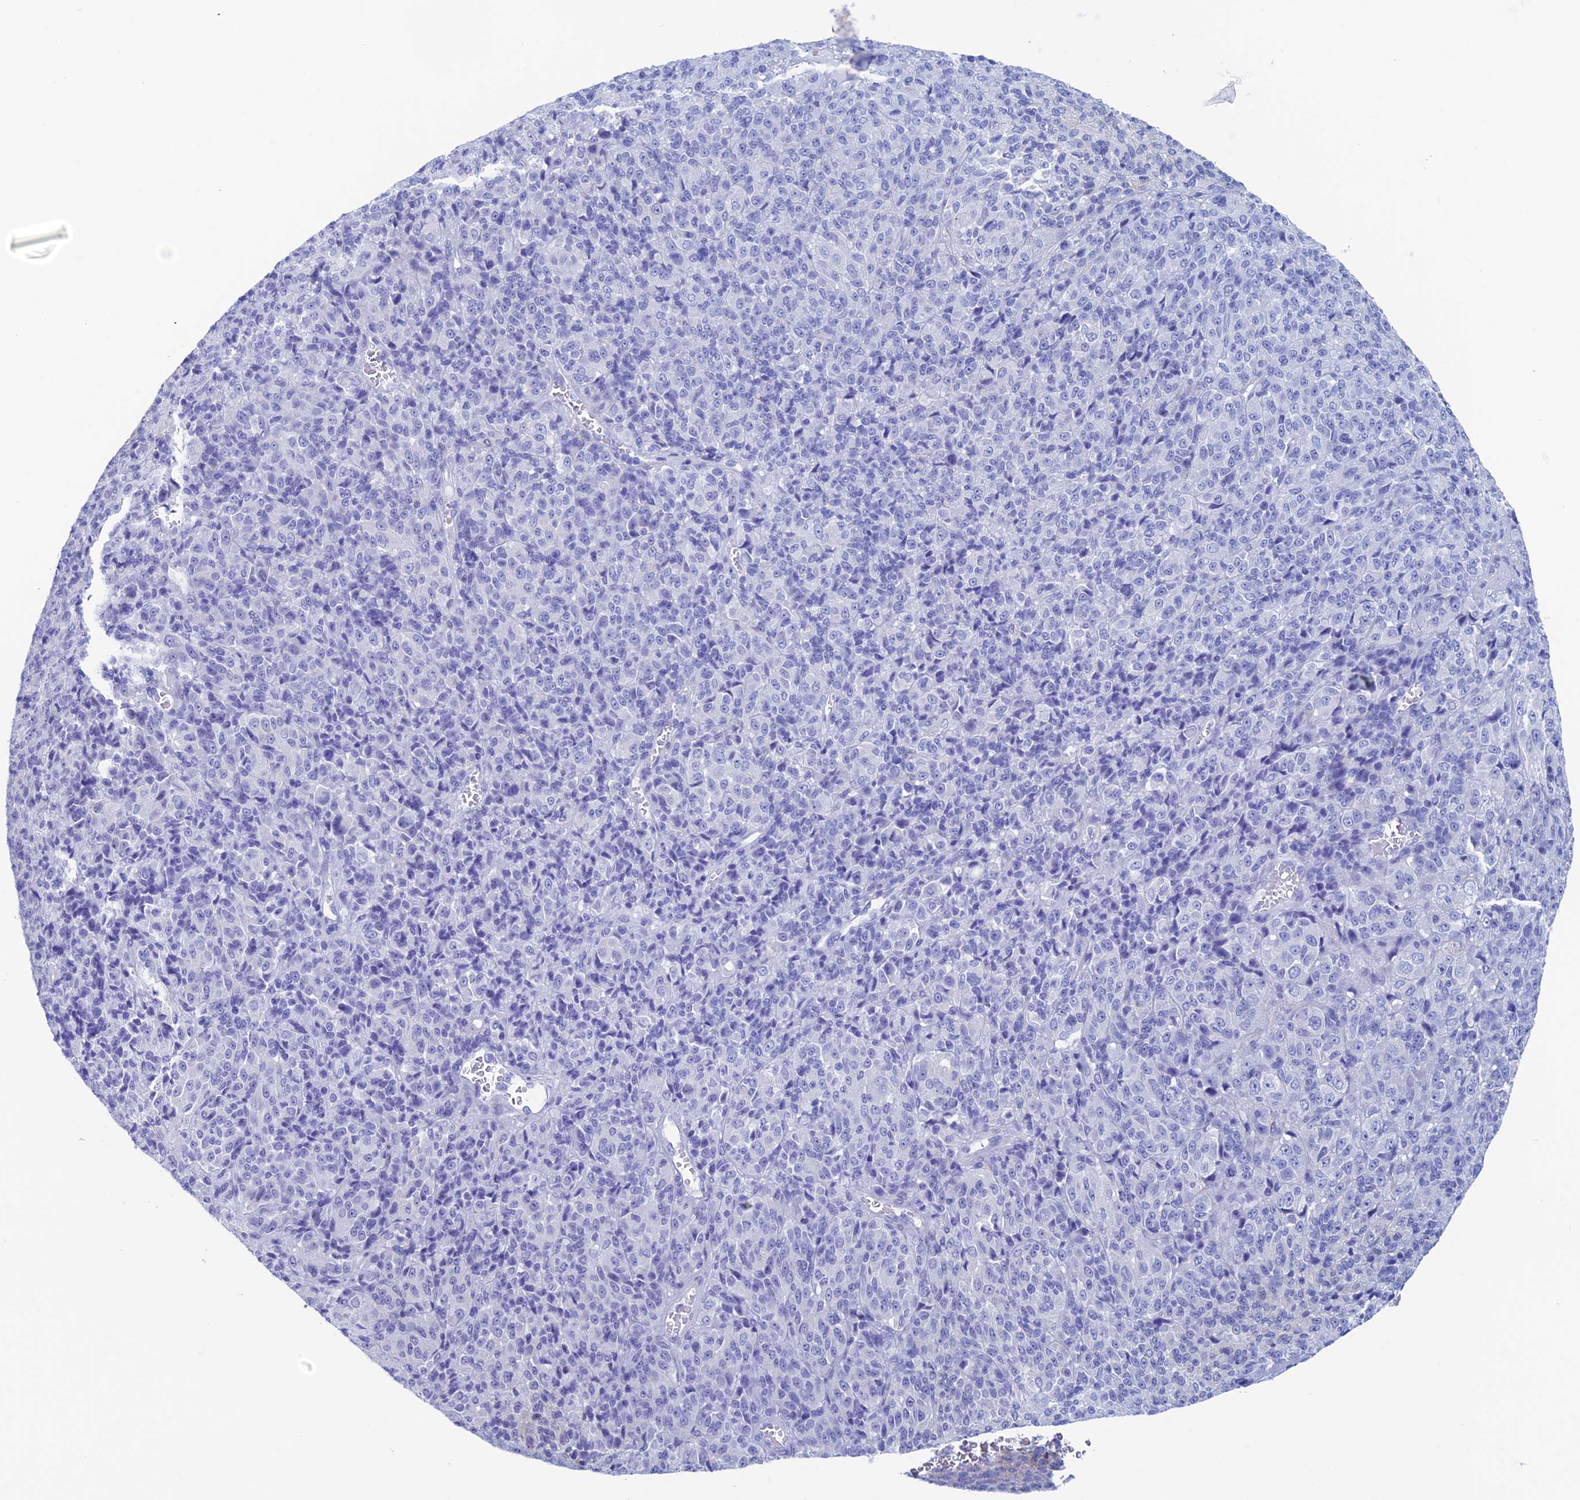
{"staining": {"intensity": "negative", "quantity": "none", "location": "none"}, "tissue": "melanoma", "cell_type": "Tumor cells", "image_type": "cancer", "snomed": [{"axis": "morphology", "description": "Malignant melanoma, Metastatic site"}, {"axis": "topography", "description": "Brain"}], "caption": "Tumor cells show no significant protein staining in melanoma.", "gene": "KCNK17", "patient": {"sex": "female", "age": 56}}